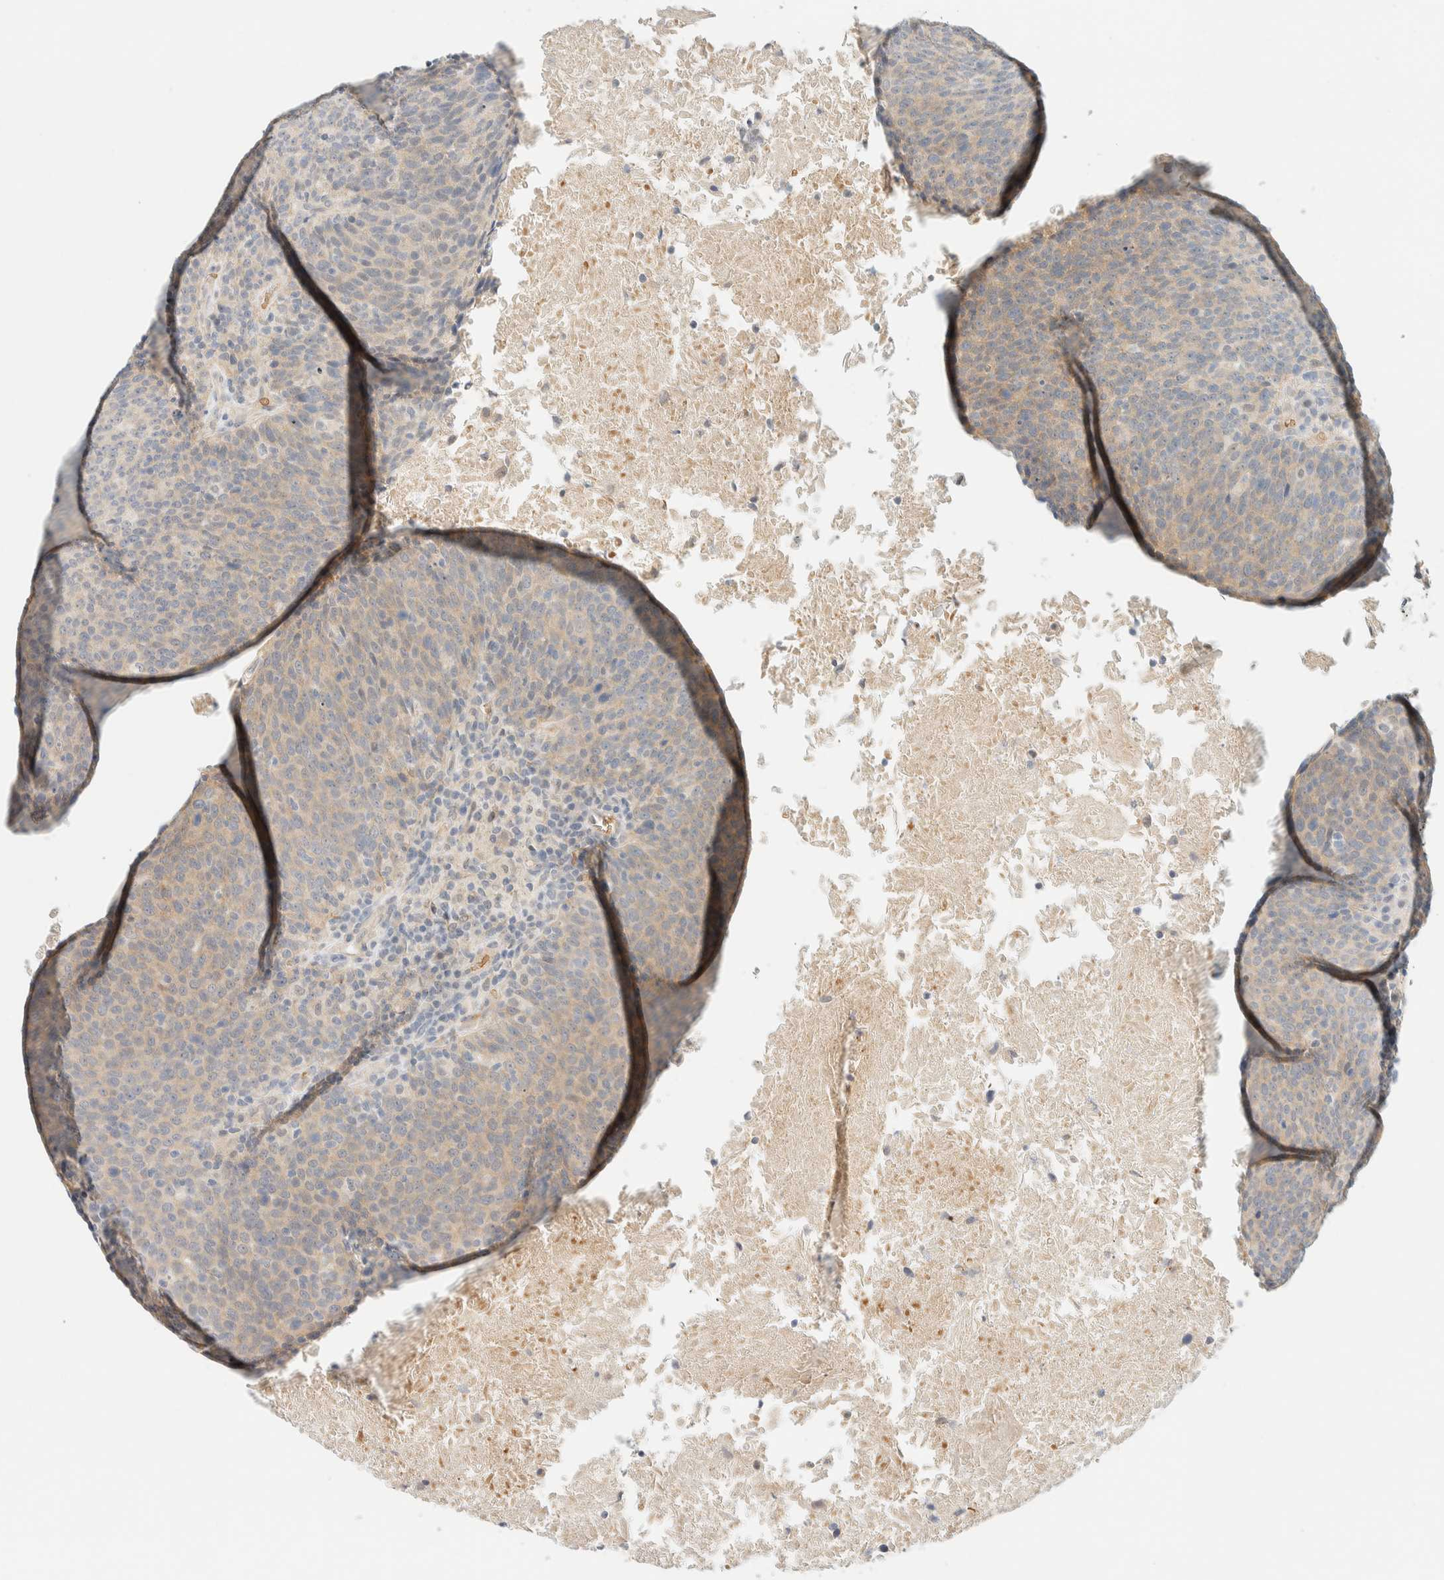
{"staining": {"intensity": "weak", "quantity": ">75%", "location": "cytoplasmic/membranous"}, "tissue": "head and neck cancer", "cell_type": "Tumor cells", "image_type": "cancer", "snomed": [{"axis": "morphology", "description": "Squamous cell carcinoma, NOS"}, {"axis": "morphology", "description": "Squamous cell carcinoma, metastatic, NOS"}, {"axis": "topography", "description": "Lymph node"}, {"axis": "topography", "description": "Head-Neck"}], "caption": "Immunohistochemical staining of head and neck squamous cell carcinoma reveals low levels of weak cytoplasmic/membranous protein positivity in approximately >75% of tumor cells.", "gene": "TNK1", "patient": {"sex": "male", "age": 62}}